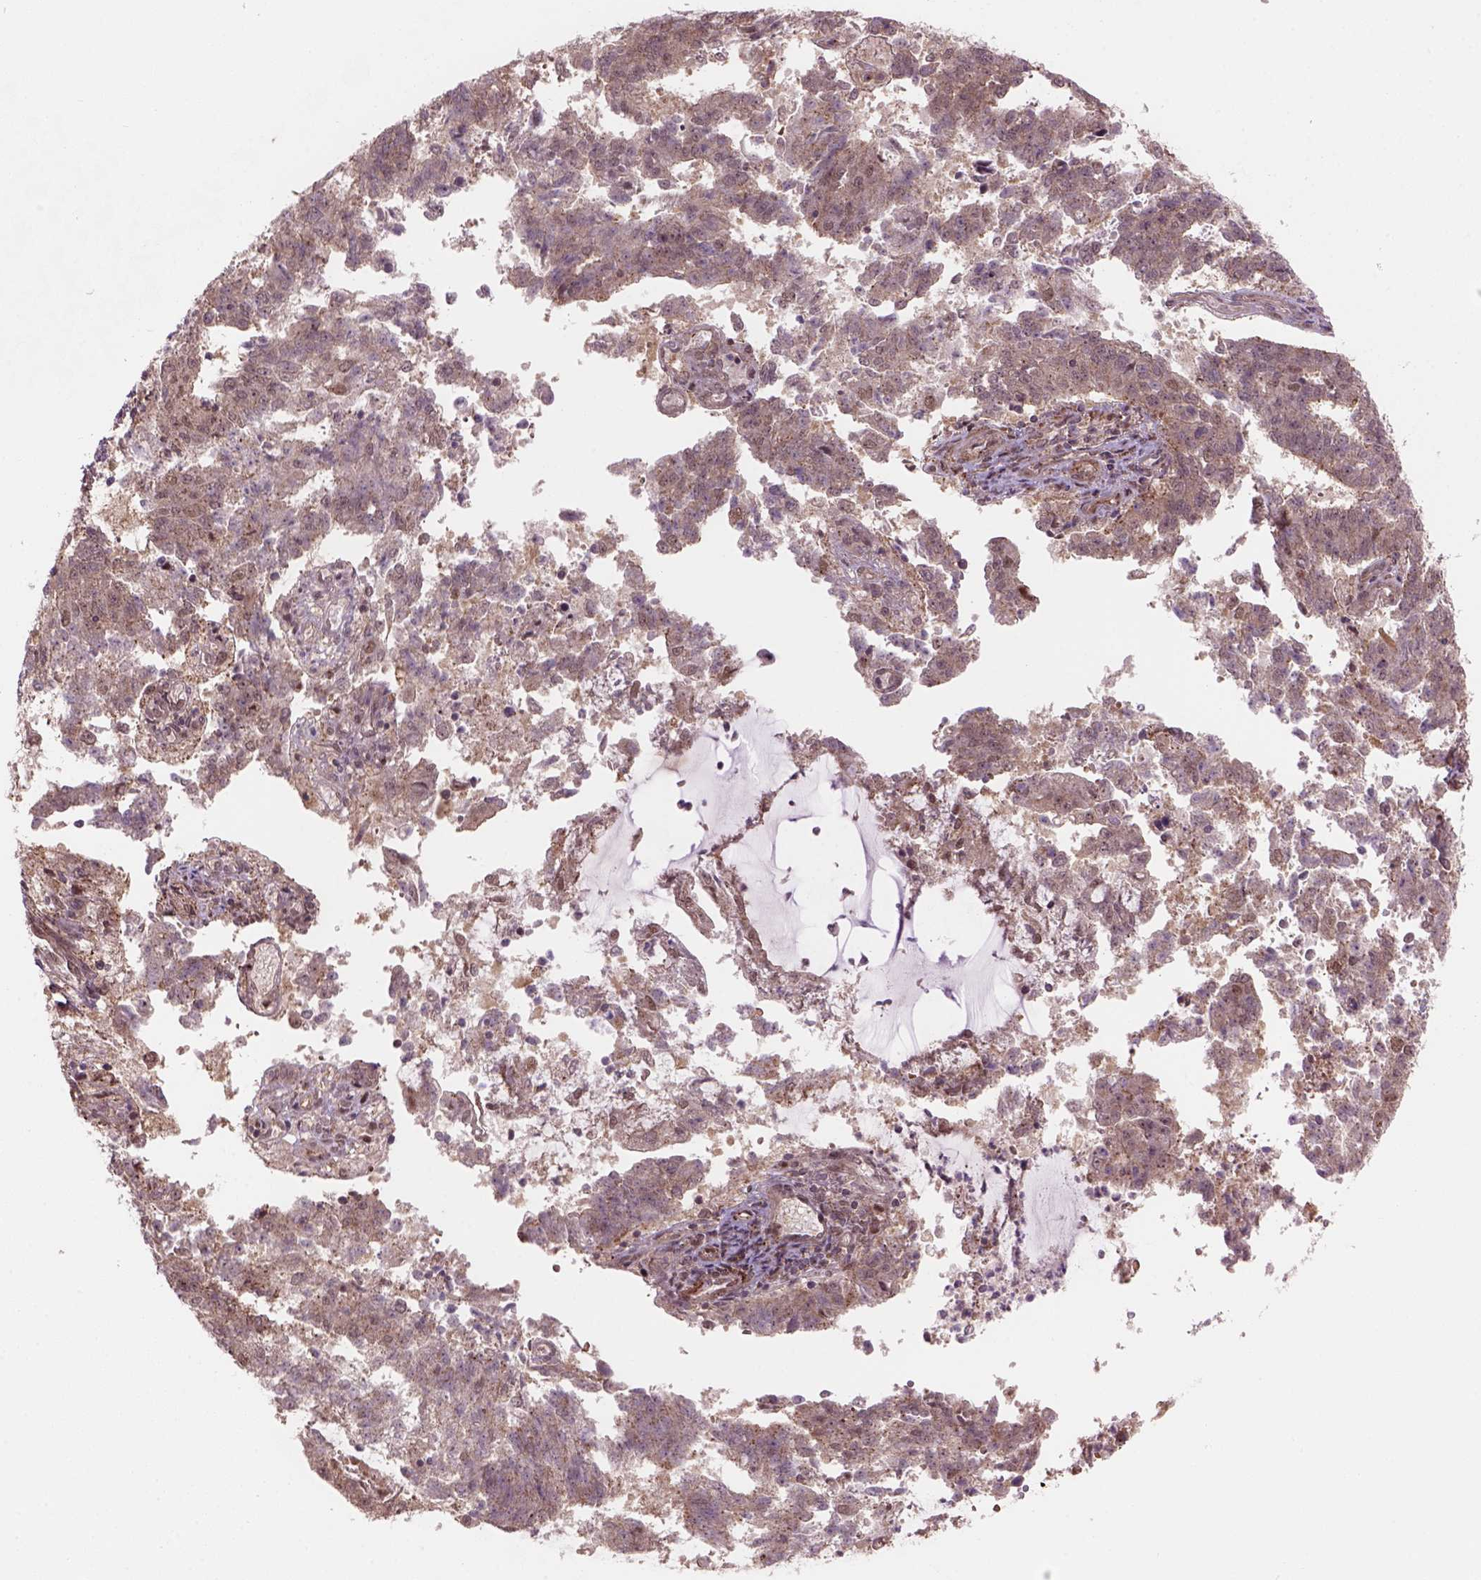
{"staining": {"intensity": "weak", "quantity": ">75%", "location": "cytoplasmic/membranous,nuclear"}, "tissue": "endometrial cancer", "cell_type": "Tumor cells", "image_type": "cancer", "snomed": [{"axis": "morphology", "description": "Adenocarcinoma, NOS"}, {"axis": "topography", "description": "Endometrium"}], "caption": "Endometrial adenocarcinoma tissue reveals weak cytoplasmic/membranous and nuclear staining in approximately >75% of tumor cells, visualized by immunohistochemistry.", "gene": "PSMD11", "patient": {"sex": "female", "age": 82}}